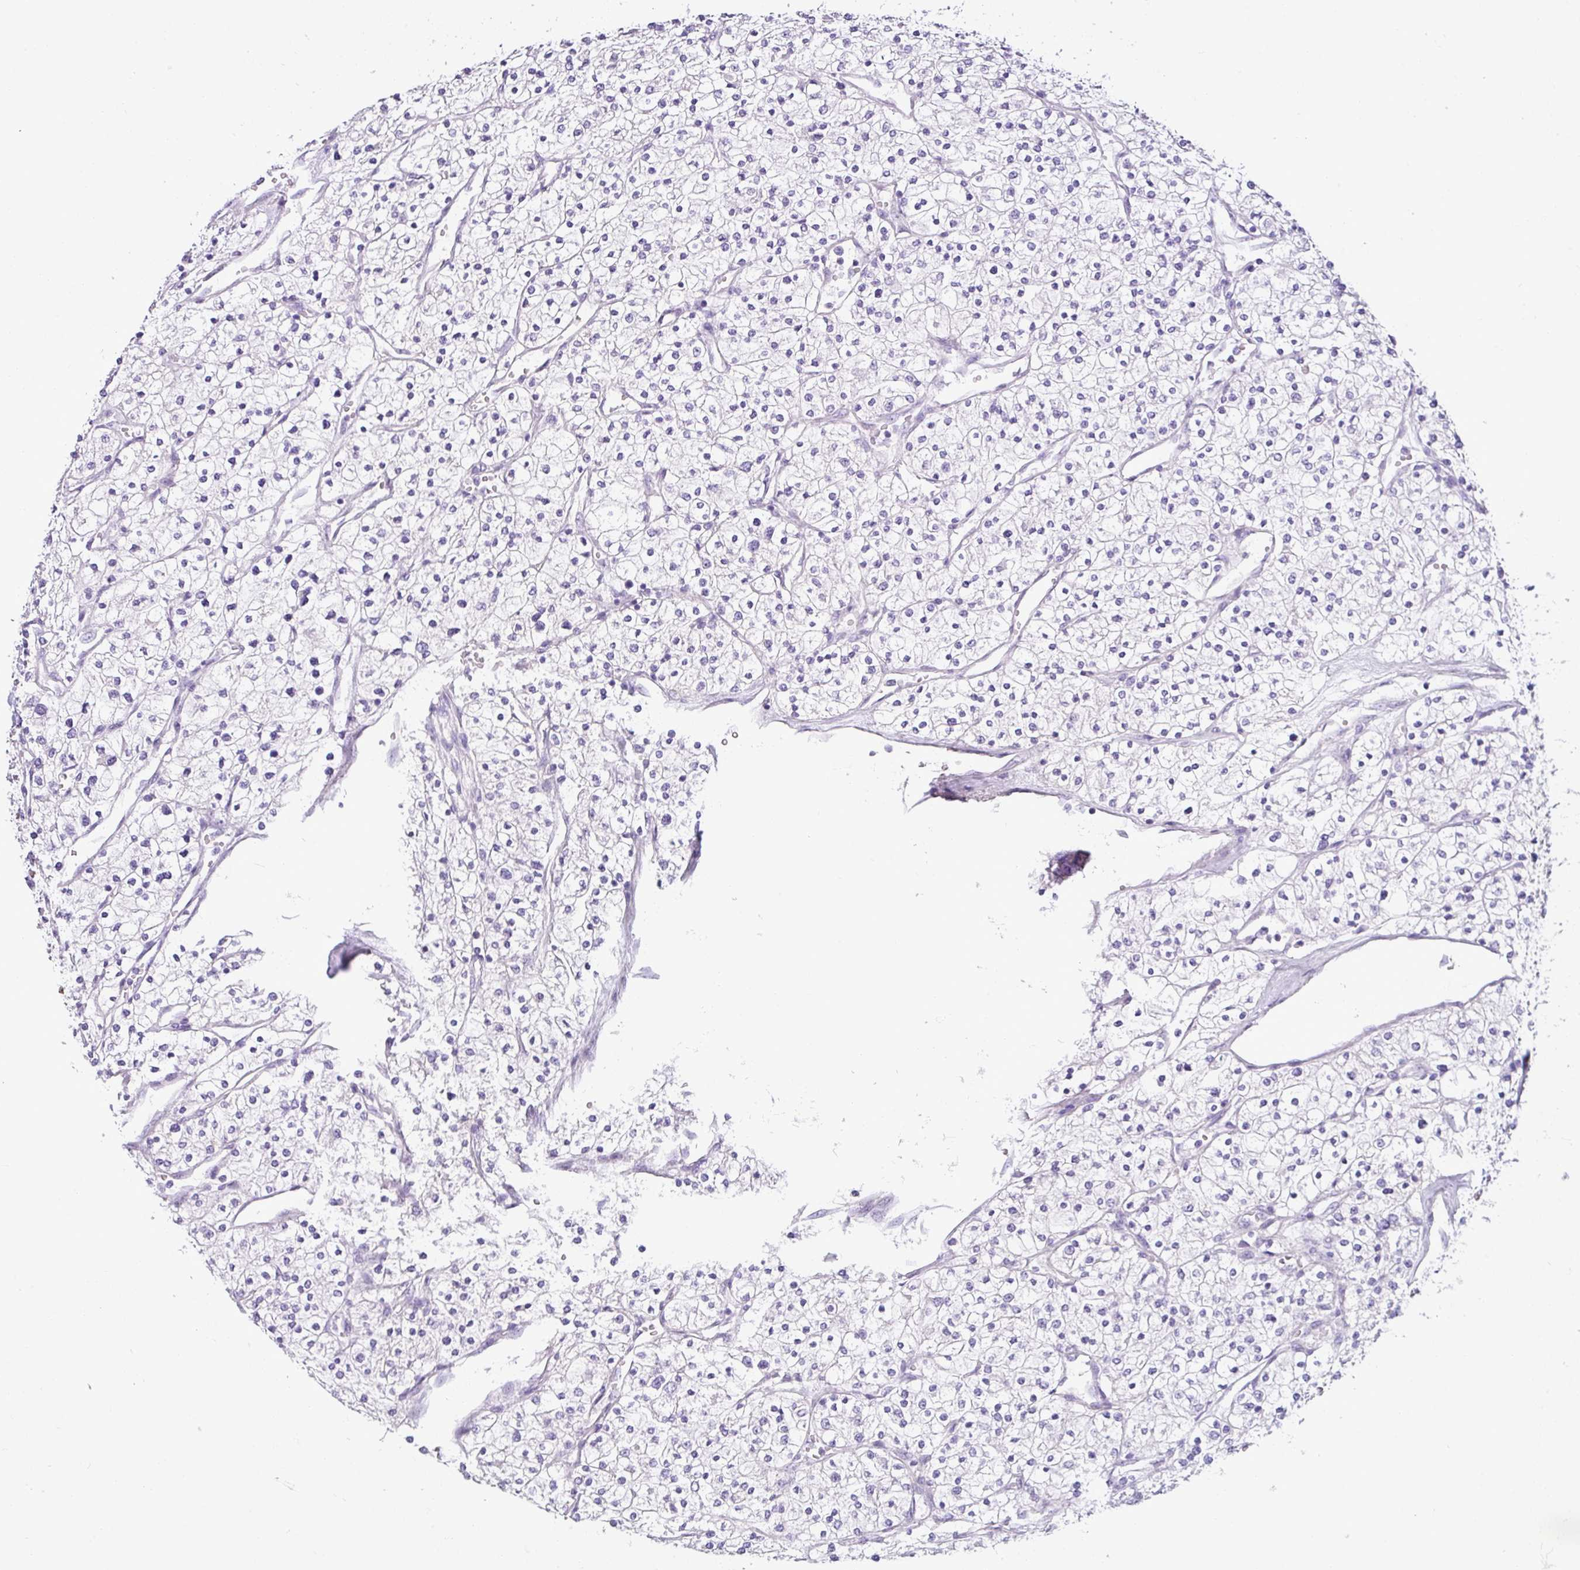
{"staining": {"intensity": "negative", "quantity": "none", "location": "none"}, "tissue": "renal cancer", "cell_type": "Tumor cells", "image_type": "cancer", "snomed": [{"axis": "morphology", "description": "Adenocarcinoma, NOS"}, {"axis": "topography", "description": "Kidney"}], "caption": "Immunohistochemical staining of human renal adenocarcinoma demonstrates no significant expression in tumor cells. (DAB (3,3'-diaminobenzidine) immunohistochemistry with hematoxylin counter stain).", "gene": "HMCN2", "patient": {"sex": "male", "age": 80}}